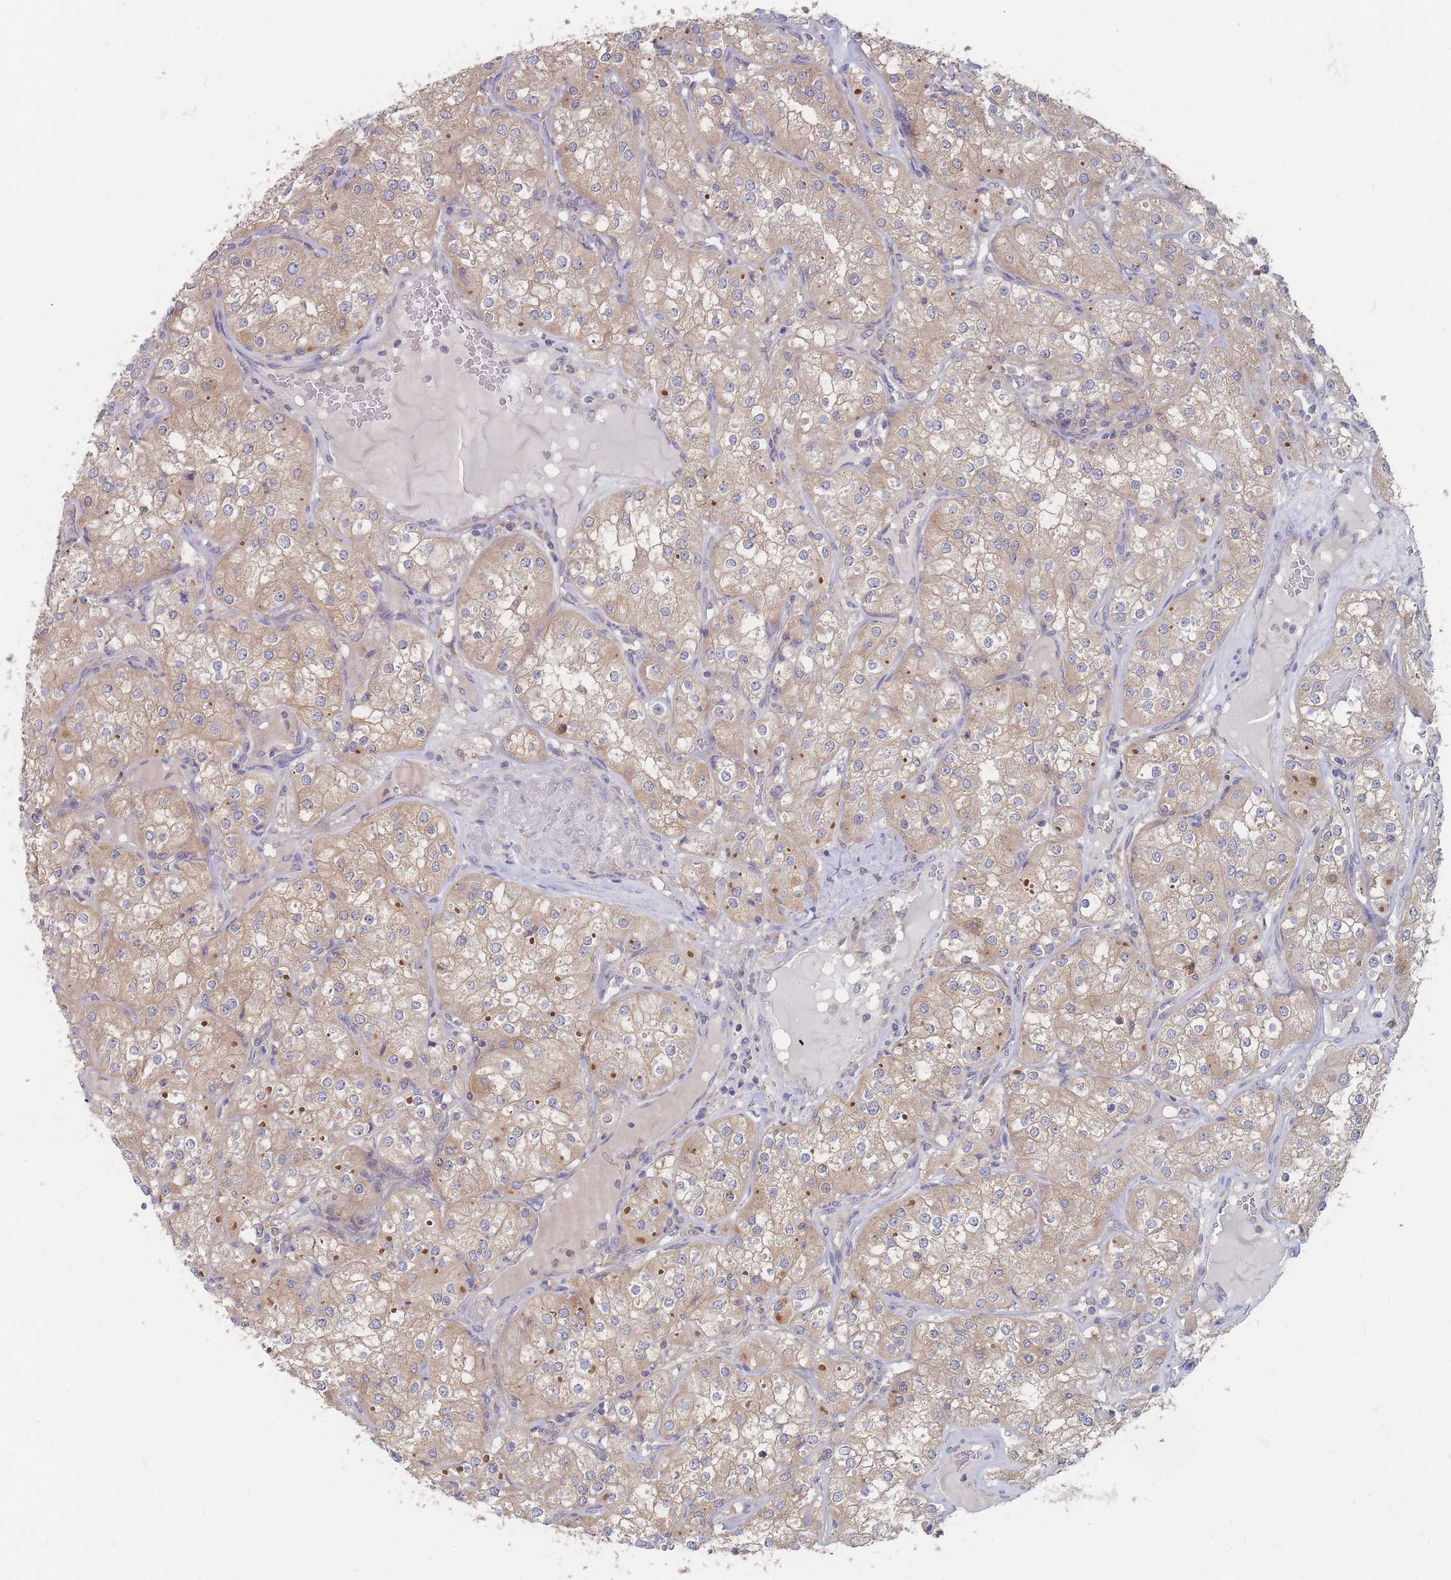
{"staining": {"intensity": "weak", "quantity": ">75%", "location": "cytoplasmic/membranous"}, "tissue": "renal cancer", "cell_type": "Tumor cells", "image_type": "cancer", "snomed": [{"axis": "morphology", "description": "Adenocarcinoma, NOS"}, {"axis": "topography", "description": "Kidney"}], "caption": "Protein expression analysis of human renal cancer reveals weak cytoplasmic/membranous staining in approximately >75% of tumor cells. The protein is stained brown, and the nuclei are stained in blue (DAB IHC with brightfield microscopy, high magnification).", "gene": "EFCC1", "patient": {"sex": "male", "age": 77}}